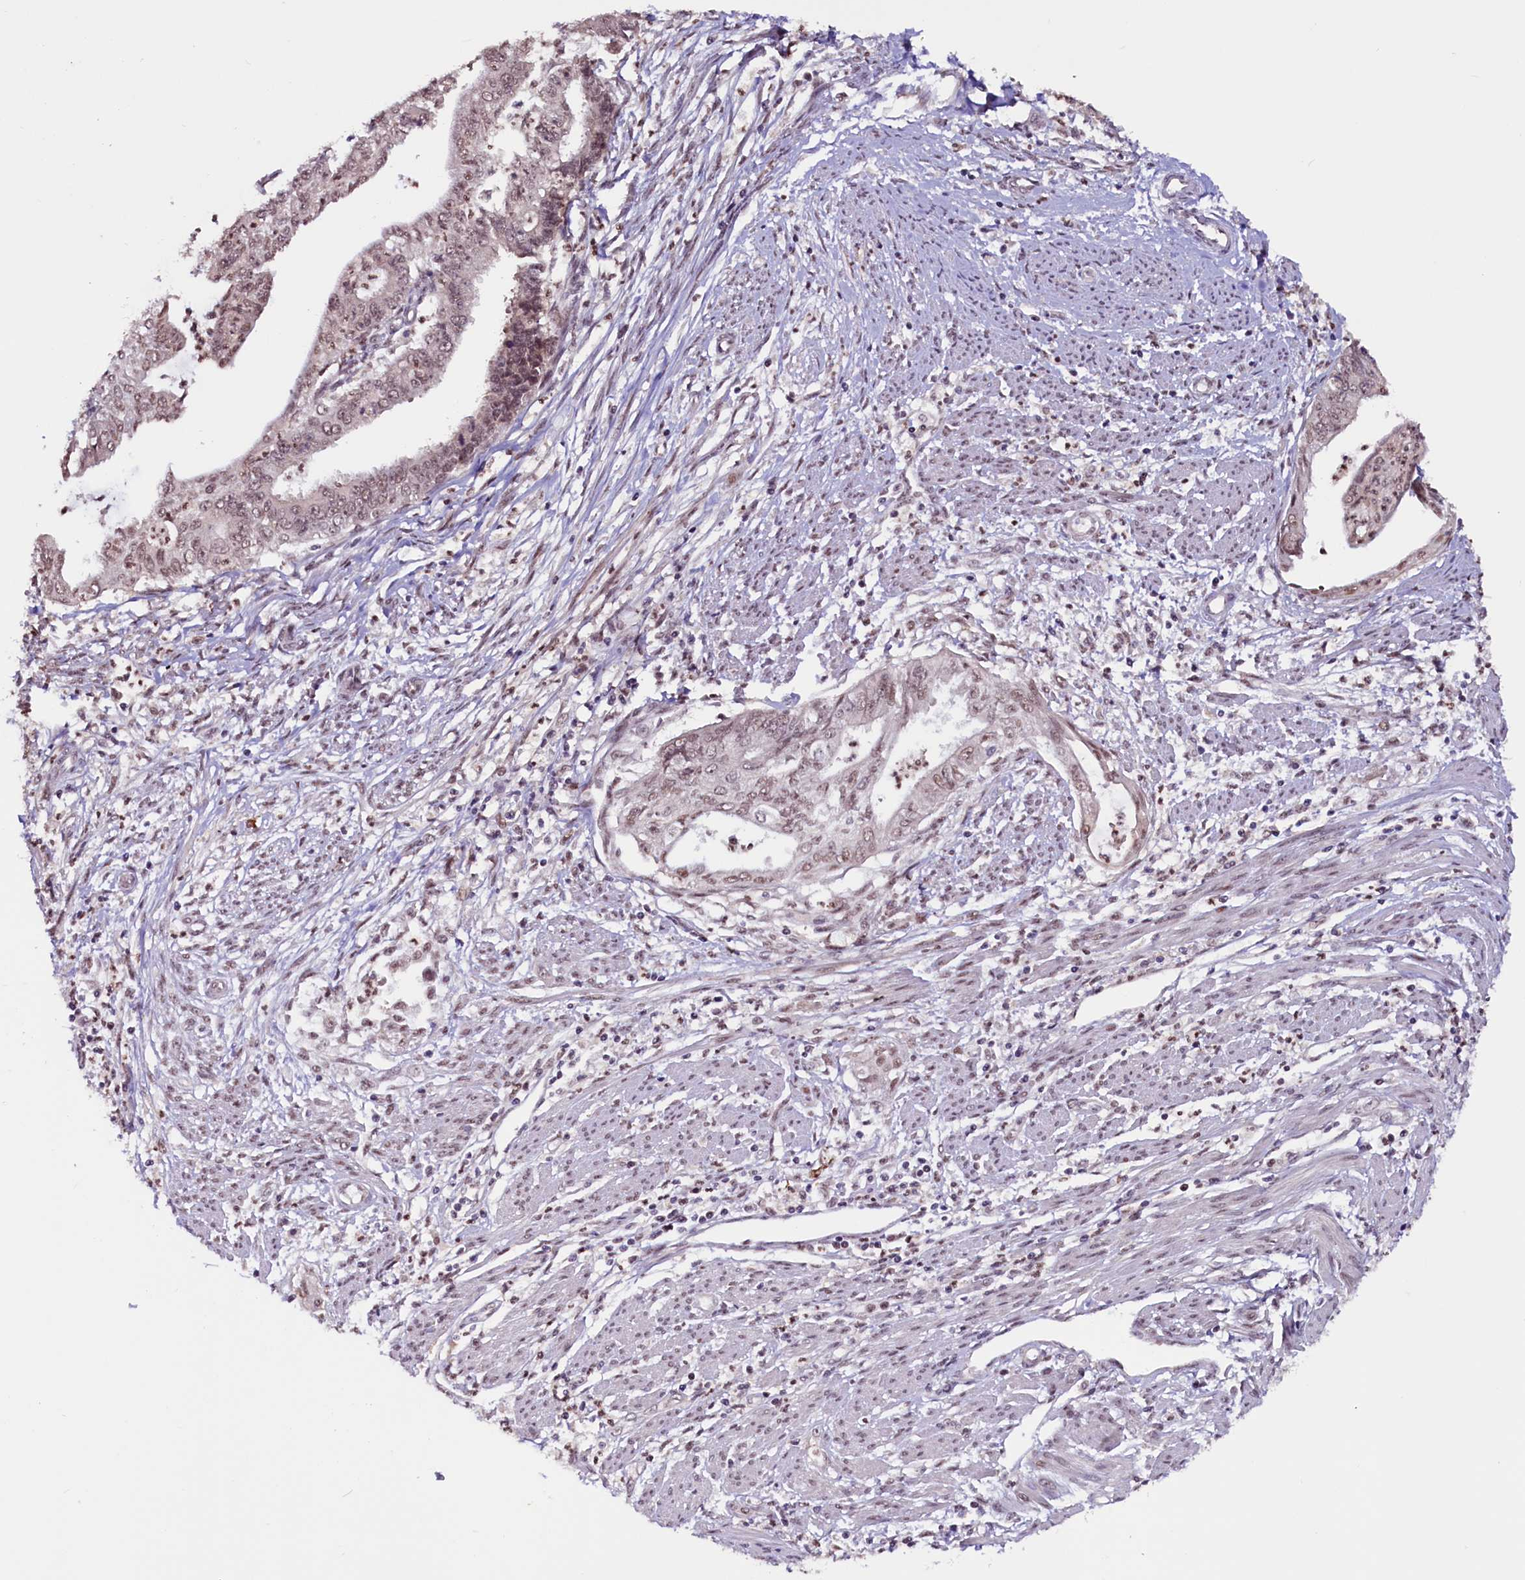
{"staining": {"intensity": "weak", "quantity": ">75%", "location": "nuclear"}, "tissue": "endometrial cancer", "cell_type": "Tumor cells", "image_type": "cancer", "snomed": [{"axis": "morphology", "description": "Adenocarcinoma, NOS"}, {"axis": "topography", "description": "Endometrium"}], "caption": "Immunohistochemical staining of human endometrial adenocarcinoma demonstrates weak nuclear protein staining in about >75% of tumor cells. The protein of interest is stained brown, and the nuclei are stained in blue (DAB IHC with brightfield microscopy, high magnification).", "gene": "RNMT", "patient": {"sex": "female", "age": 73}}